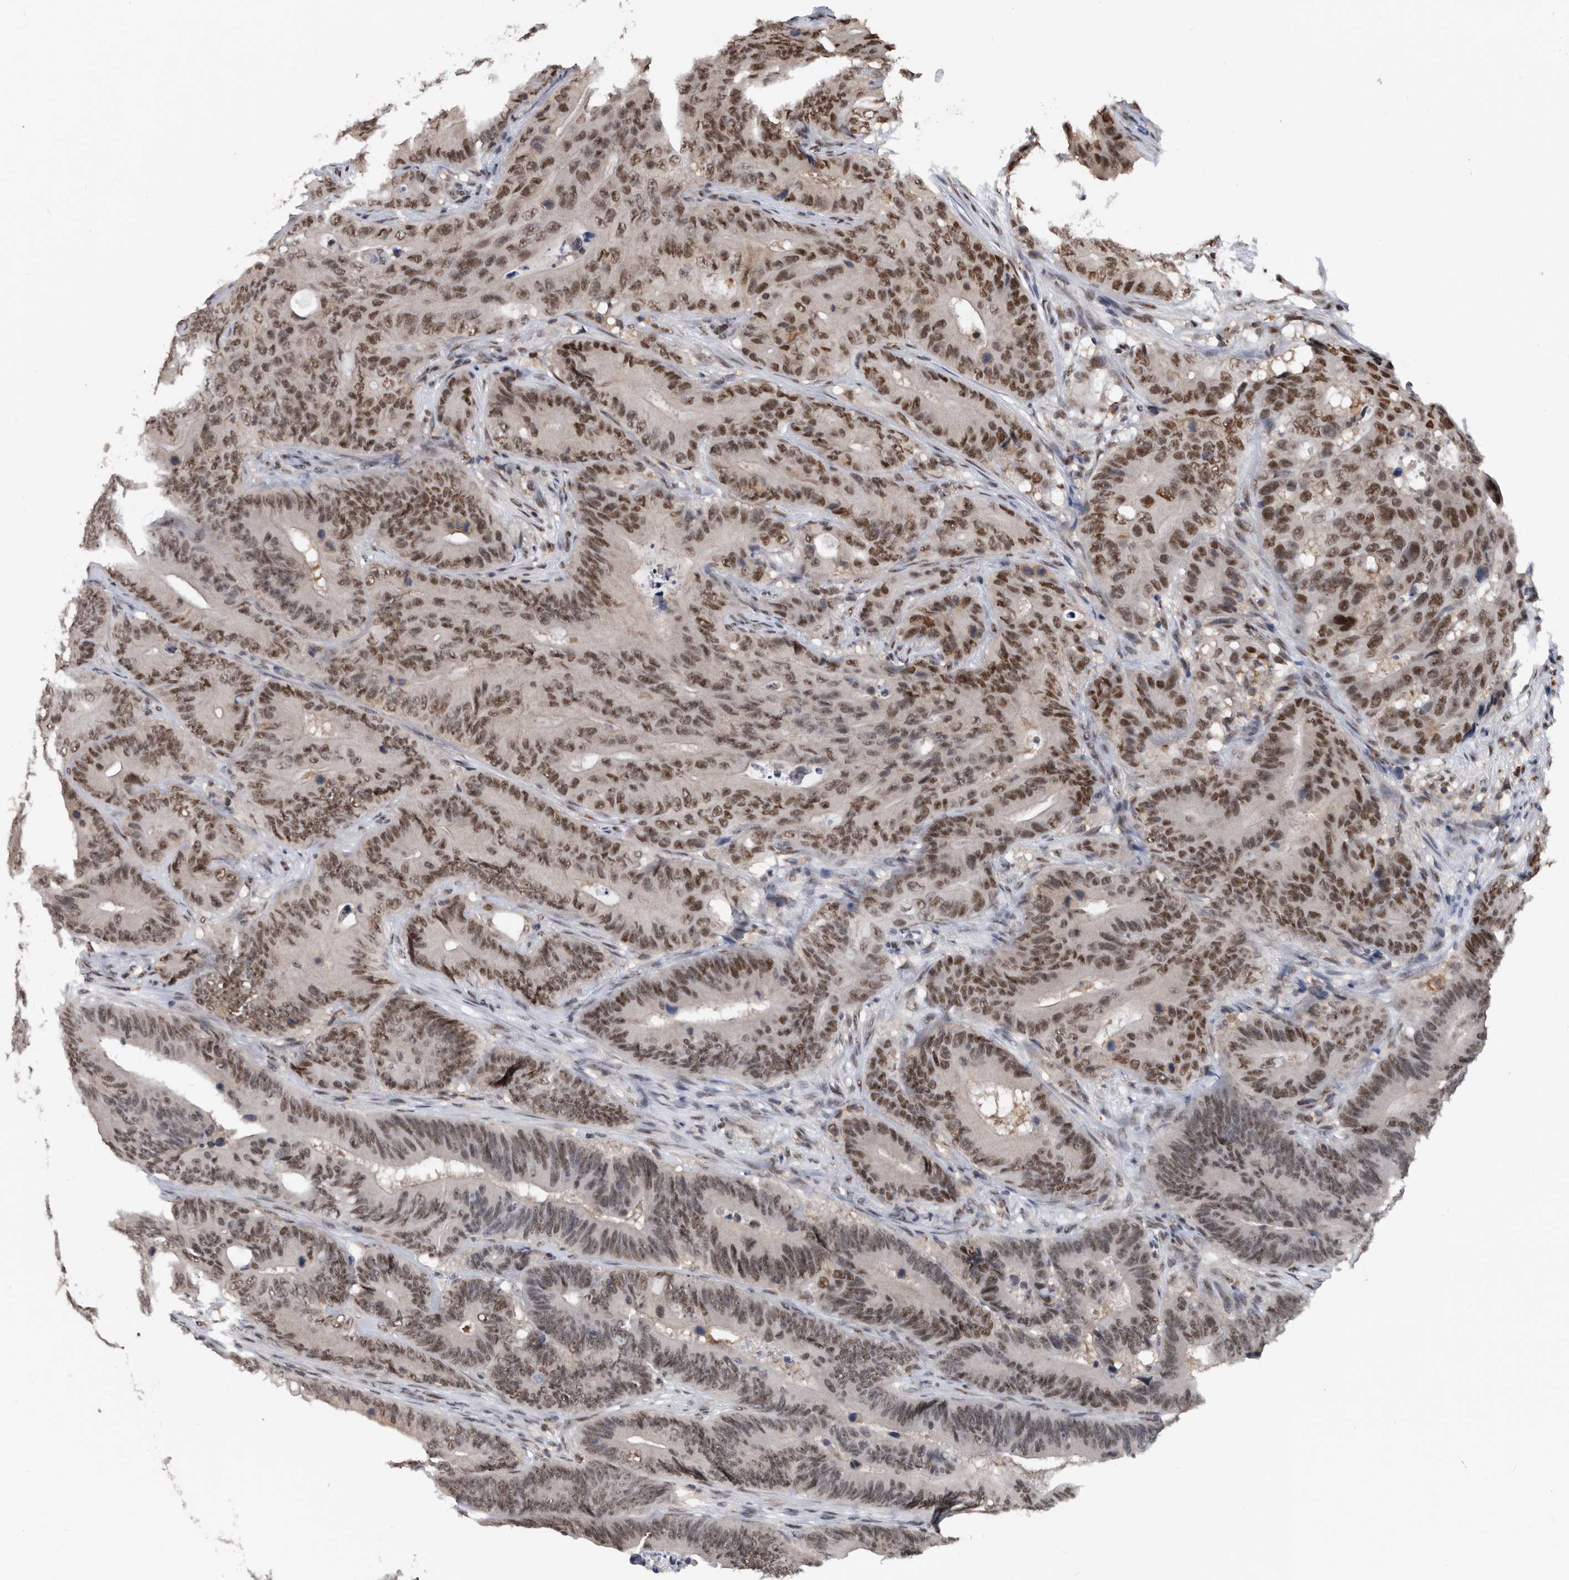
{"staining": {"intensity": "moderate", "quantity": ">75%", "location": "nuclear"}, "tissue": "colorectal cancer", "cell_type": "Tumor cells", "image_type": "cancer", "snomed": [{"axis": "morphology", "description": "Adenocarcinoma, NOS"}, {"axis": "topography", "description": "Colon"}], "caption": "Immunohistochemistry (IHC) photomicrograph of human colorectal cancer (adenocarcinoma) stained for a protein (brown), which shows medium levels of moderate nuclear expression in approximately >75% of tumor cells.", "gene": "ZNF260", "patient": {"sex": "male", "age": 83}}